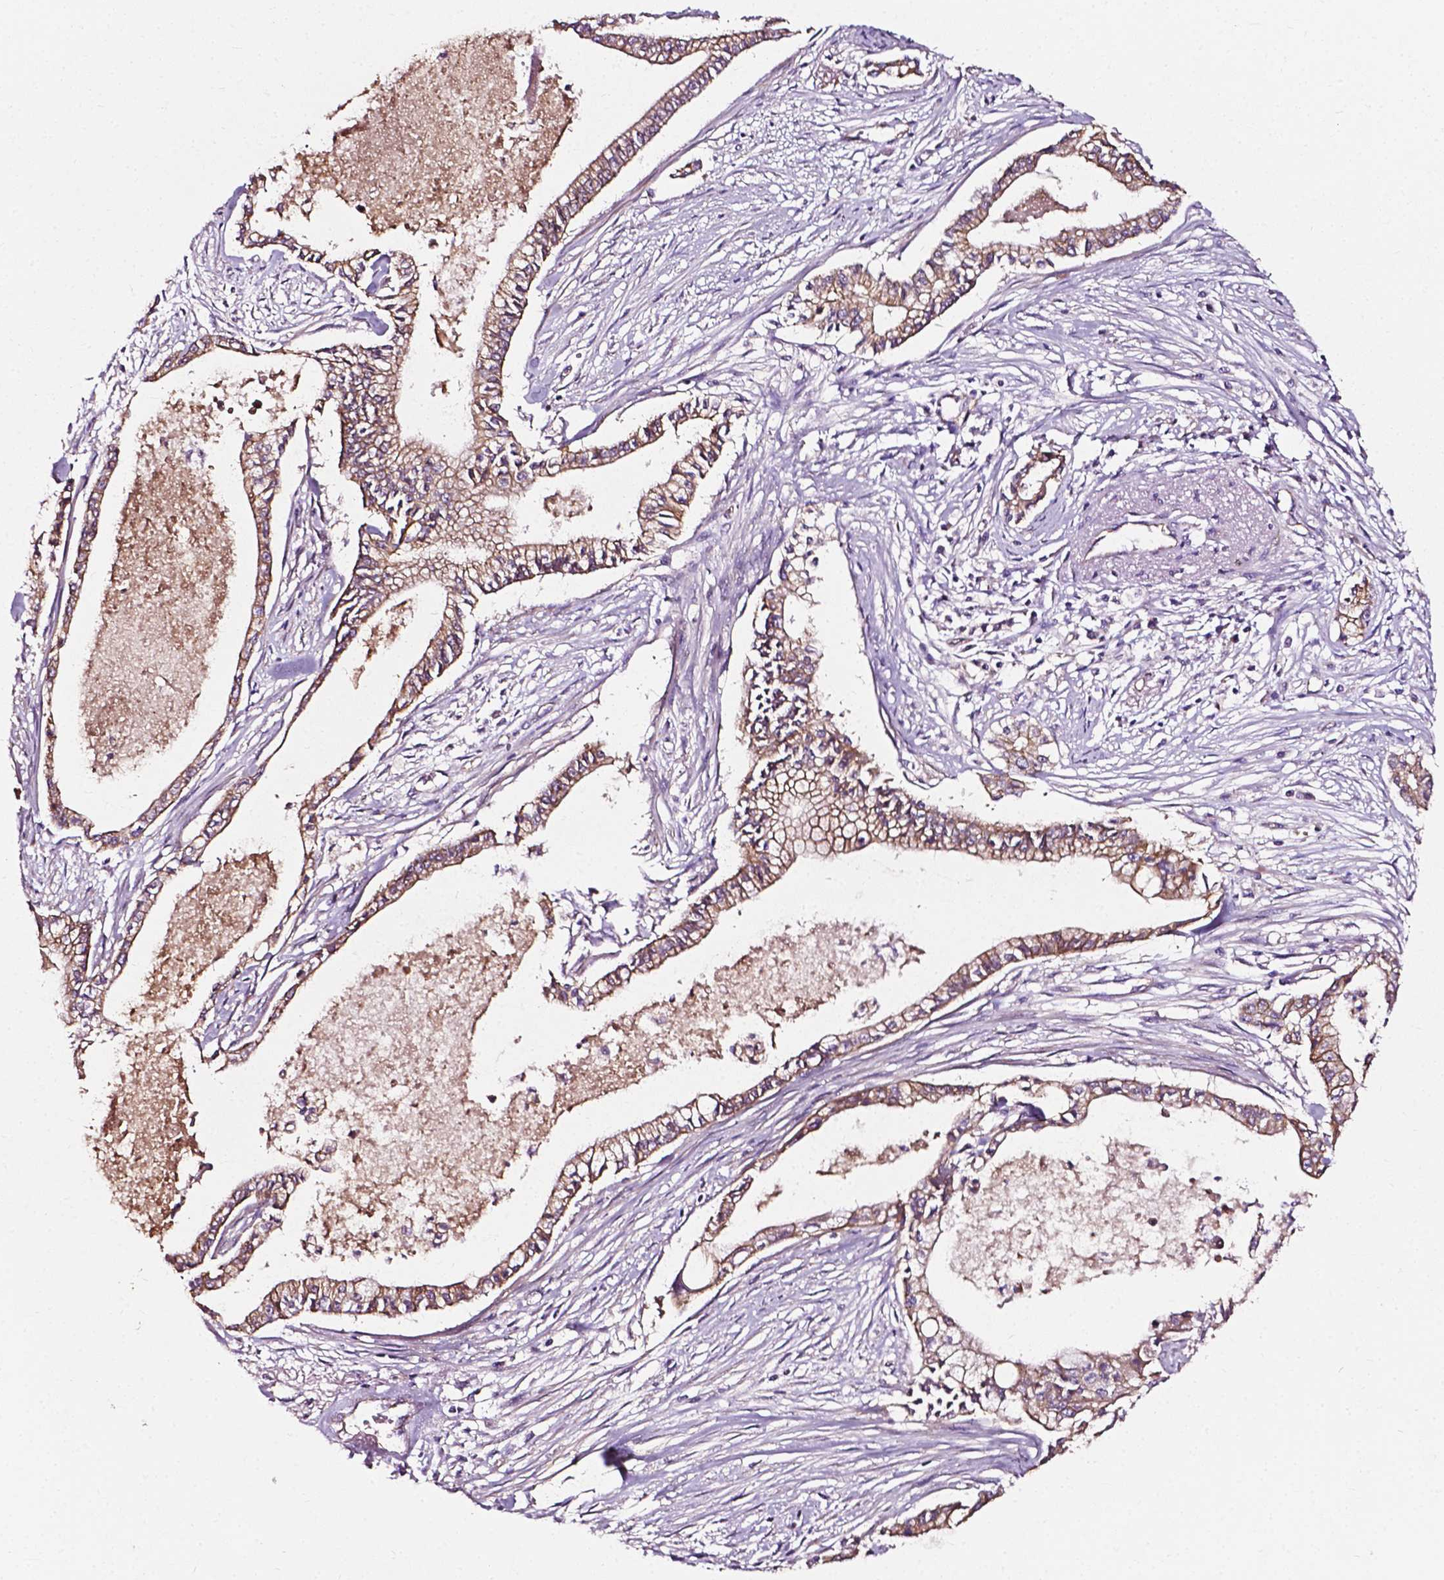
{"staining": {"intensity": "weak", "quantity": ">75%", "location": "cytoplasmic/membranous"}, "tissue": "pancreatic cancer", "cell_type": "Tumor cells", "image_type": "cancer", "snomed": [{"axis": "morphology", "description": "Adenocarcinoma, NOS"}, {"axis": "topography", "description": "Pancreas"}], "caption": "Immunohistochemistry image of pancreatic cancer stained for a protein (brown), which exhibits low levels of weak cytoplasmic/membranous positivity in about >75% of tumor cells.", "gene": "ATG16L1", "patient": {"sex": "female", "age": 65}}